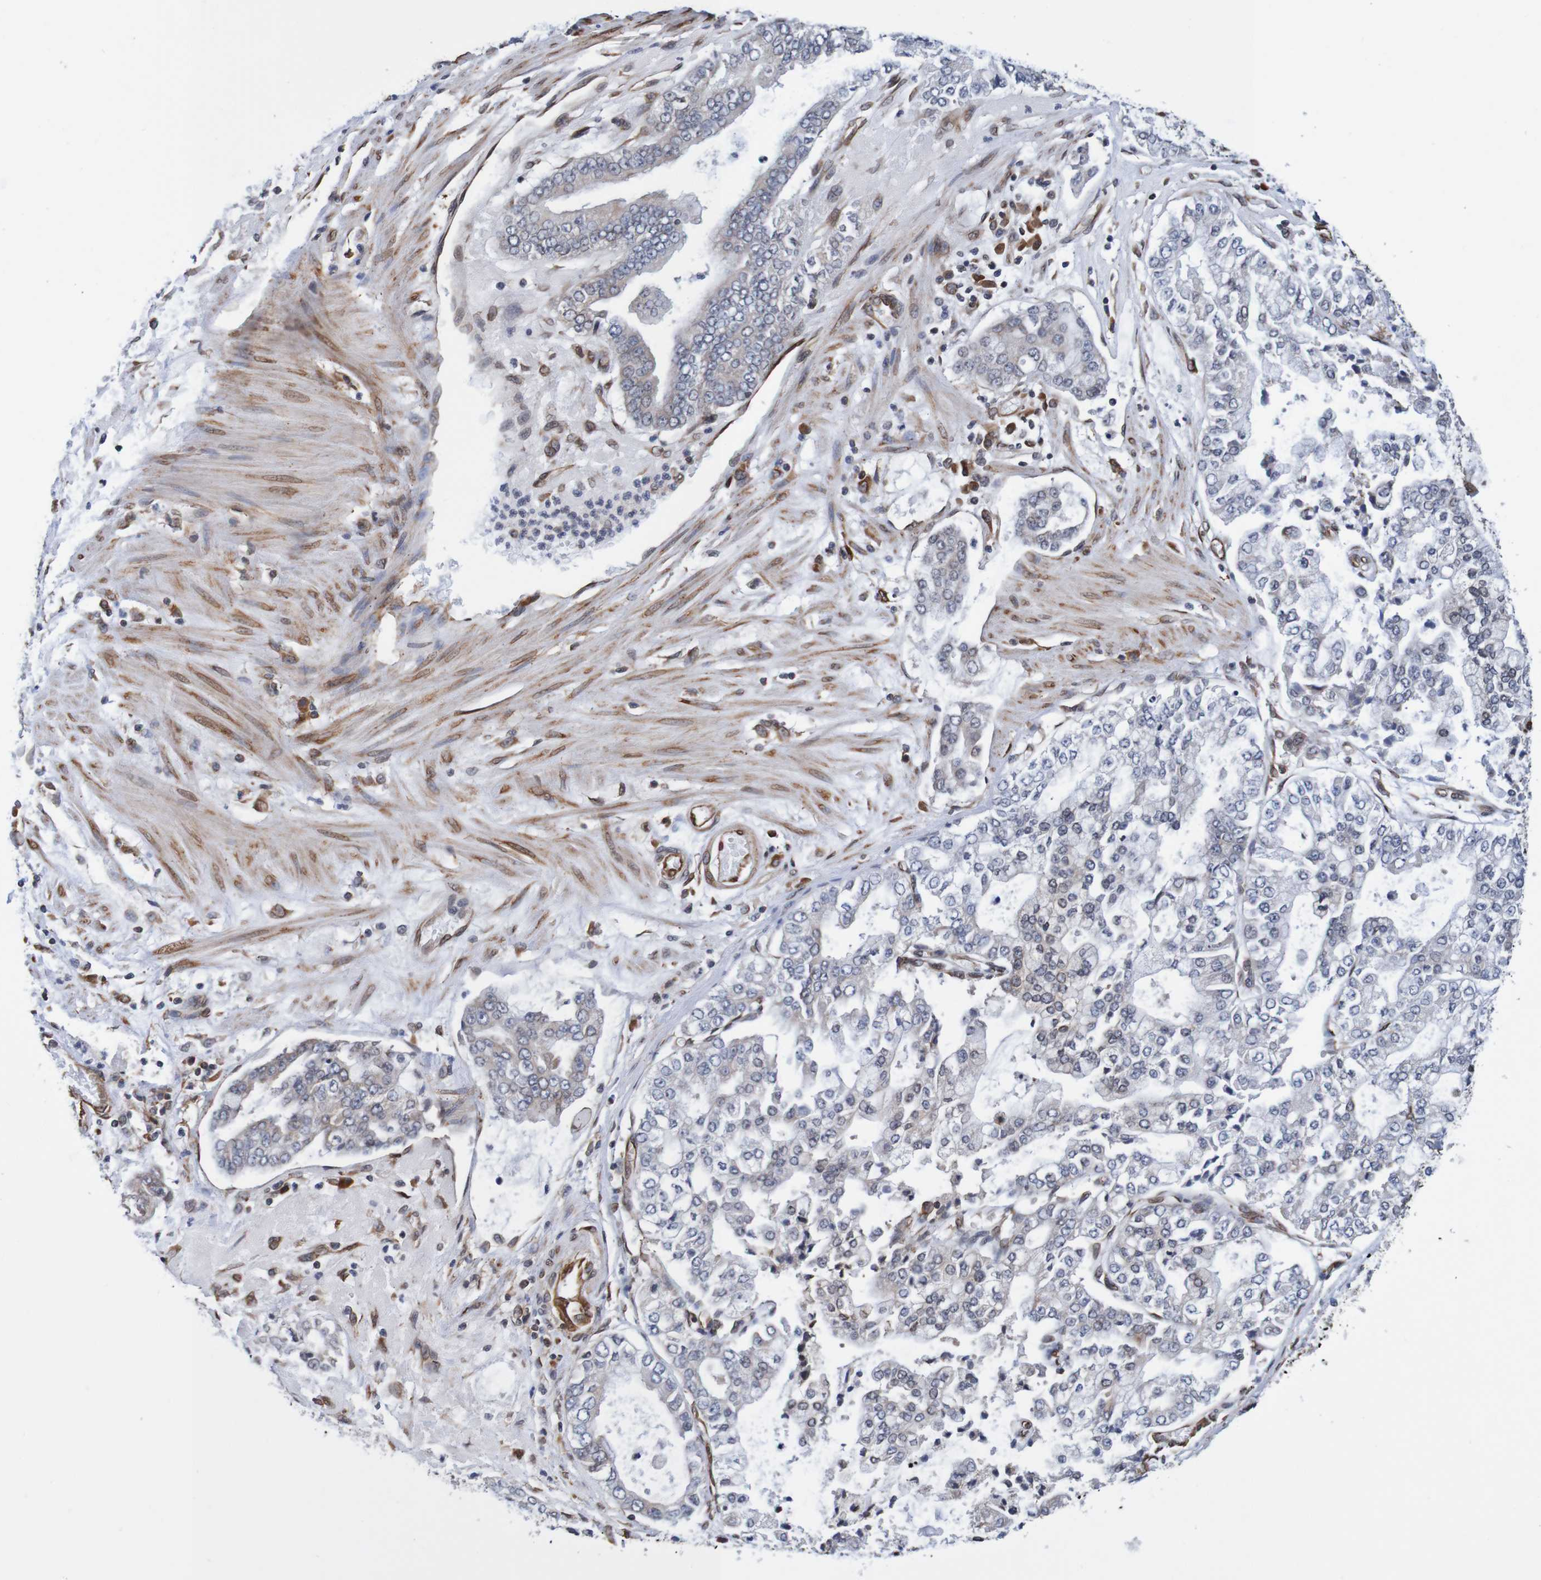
{"staining": {"intensity": "negative", "quantity": "none", "location": "none"}, "tissue": "stomach cancer", "cell_type": "Tumor cells", "image_type": "cancer", "snomed": [{"axis": "morphology", "description": "Adenocarcinoma, NOS"}, {"axis": "topography", "description": "Stomach"}], "caption": "Immunohistochemical staining of stomach cancer (adenocarcinoma) exhibits no significant positivity in tumor cells.", "gene": "TMEM109", "patient": {"sex": "male", "age": 76}}